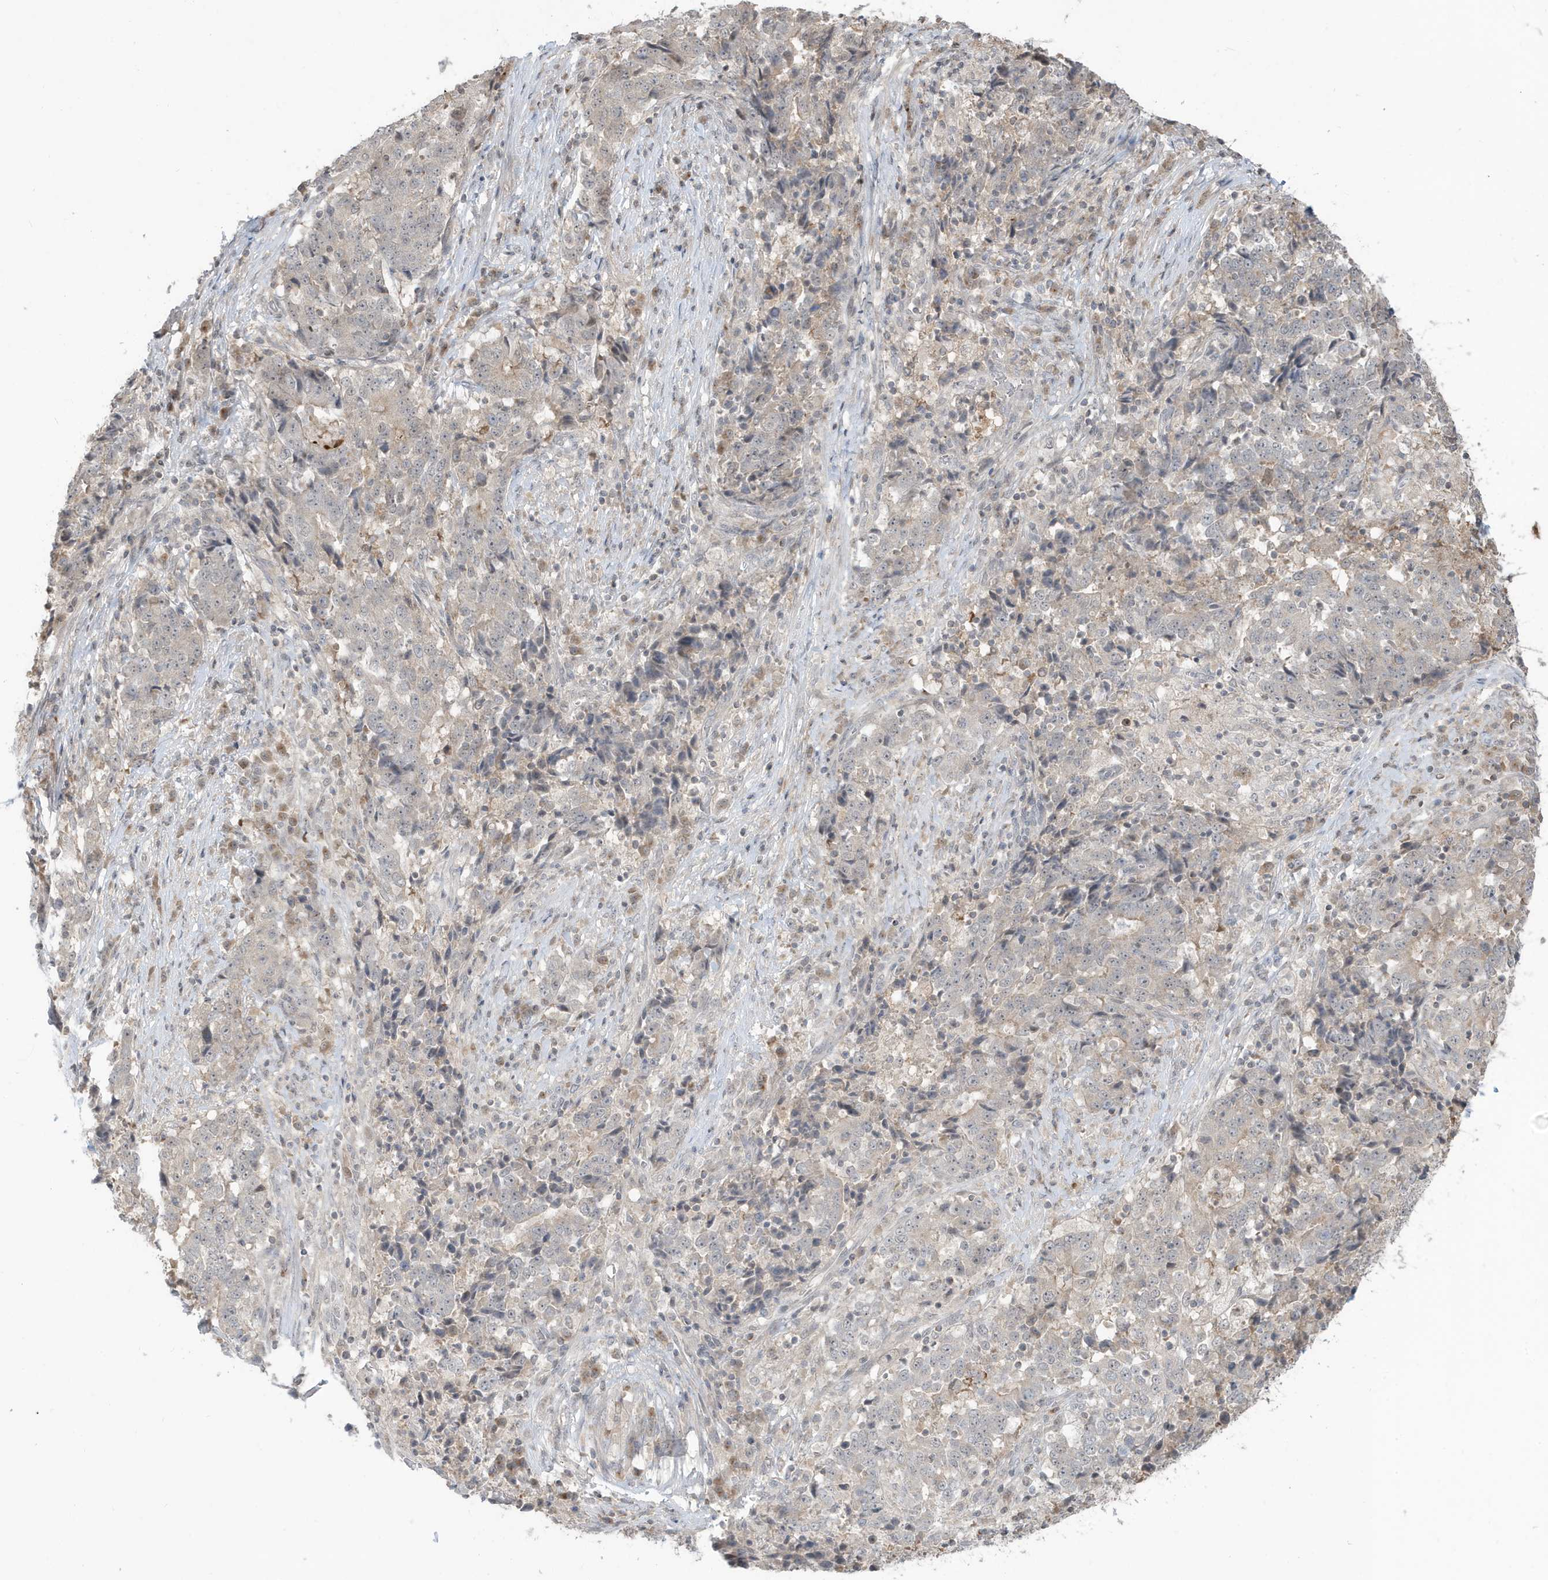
{"staining": {"intensity": "negative", "quantity": "none", "location": "none"}, "tissue": "stomach cancer", "cell_type": "Tumor cells", "image_type": "cancer", "snomed": [{"axis": "morphology", "description": "Adenocarcinoma, NOS"}, {"axis": "topography", "description": "Stomach"}], "caption": "Tumor cells show no significant protein staining in stomach adenocarcinoma.", "gene": "PRRT3", "patient": {"sex": "male", "age": 59}}